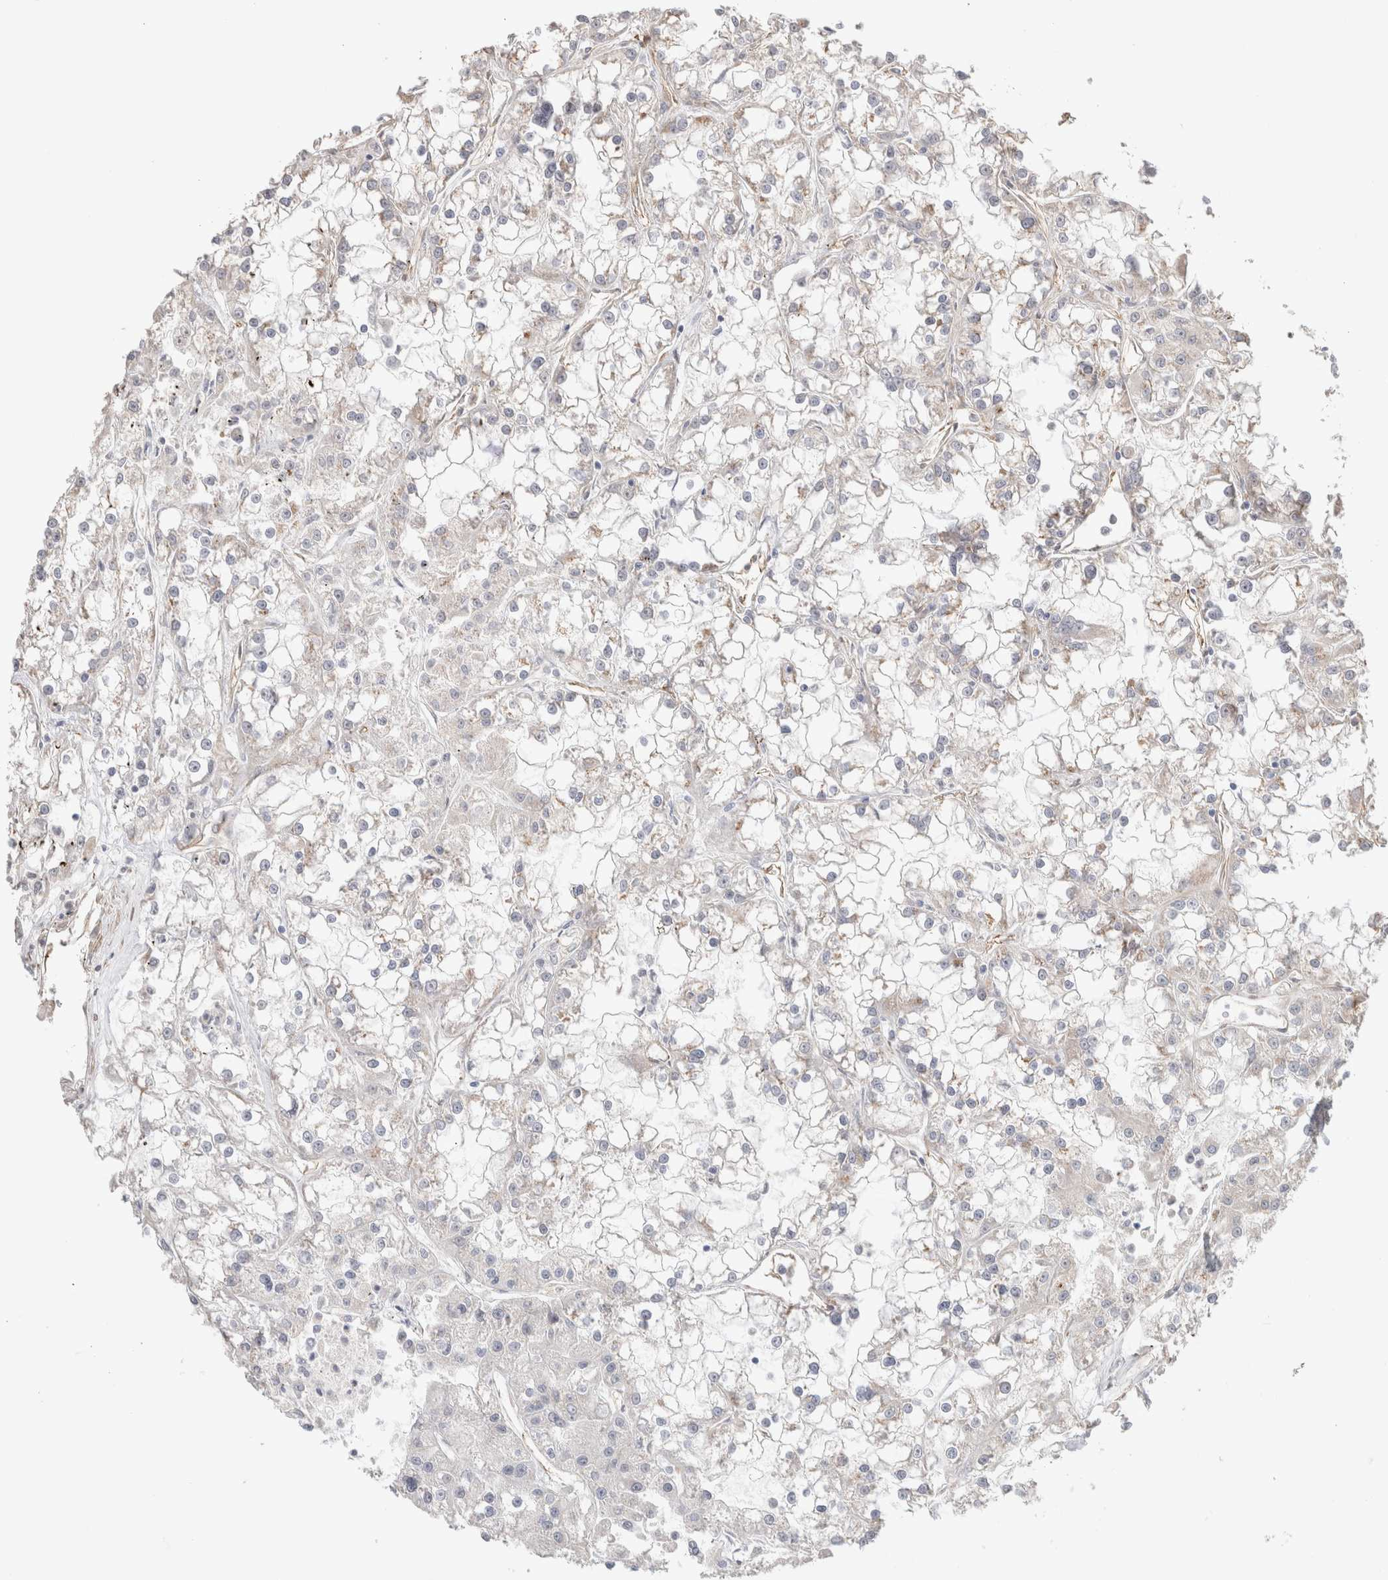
{"staining": {"intensity": "weak", "quantity": "<25%", "location": "cytoplasmic/membranous"}, "tissue": "renal cancer", "cell_type": "Tumor cells", "image_type": "cancer", "snomed": [{"axis": "morphology", "description": "Adenocarcinoma, NOS"}, {"axis": "topography", "description": "Kidney"}], "caption": "DAB (3,3'-diaminobenzidine) immunohistochemical staining of human renal cancer (adenocarcinoma) displays no significant staining in tumor cells.", "gene": "CAAP1", "patient": {"sex": "female", "age": 52}}